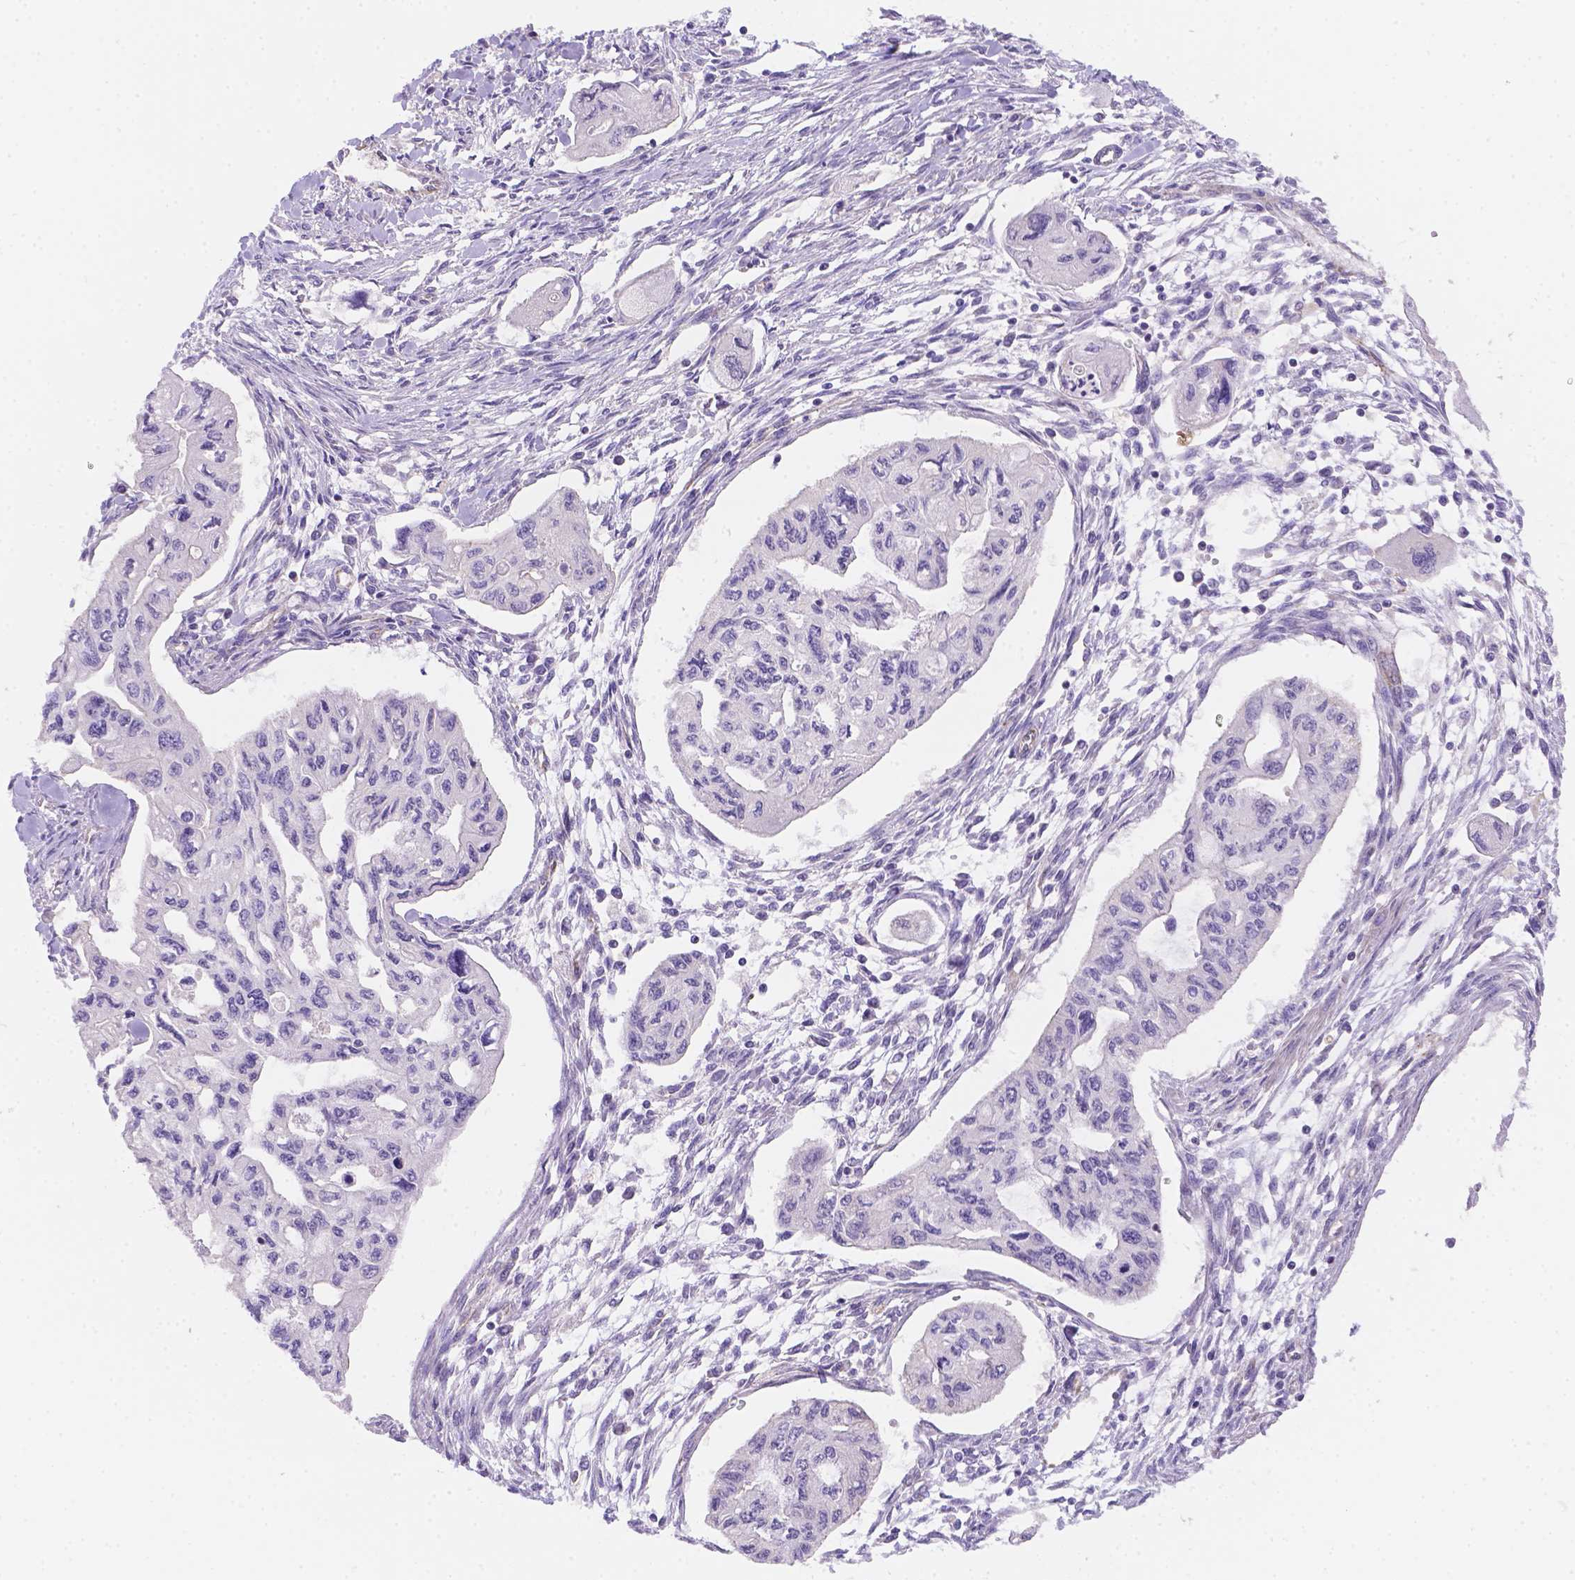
{"staining": {"intensity": "negative", "quantity": "none", "location": "none"}, "tissue": "pancreatic cancer", "cell_type": "Tumor cells", "image_type": "cancer", "snomed": [{"axis": "morphology", "description": "Adenocarcinoma, NOS"}, {"axis": "topography", "description": "Pancreas"}], "caption": "Tumor cells are negative for brown protein staining in pancreatic cancer (adenocarcinoma).", "gene": "NXPE2", "patient": {"sex": "female", "age": 76}}